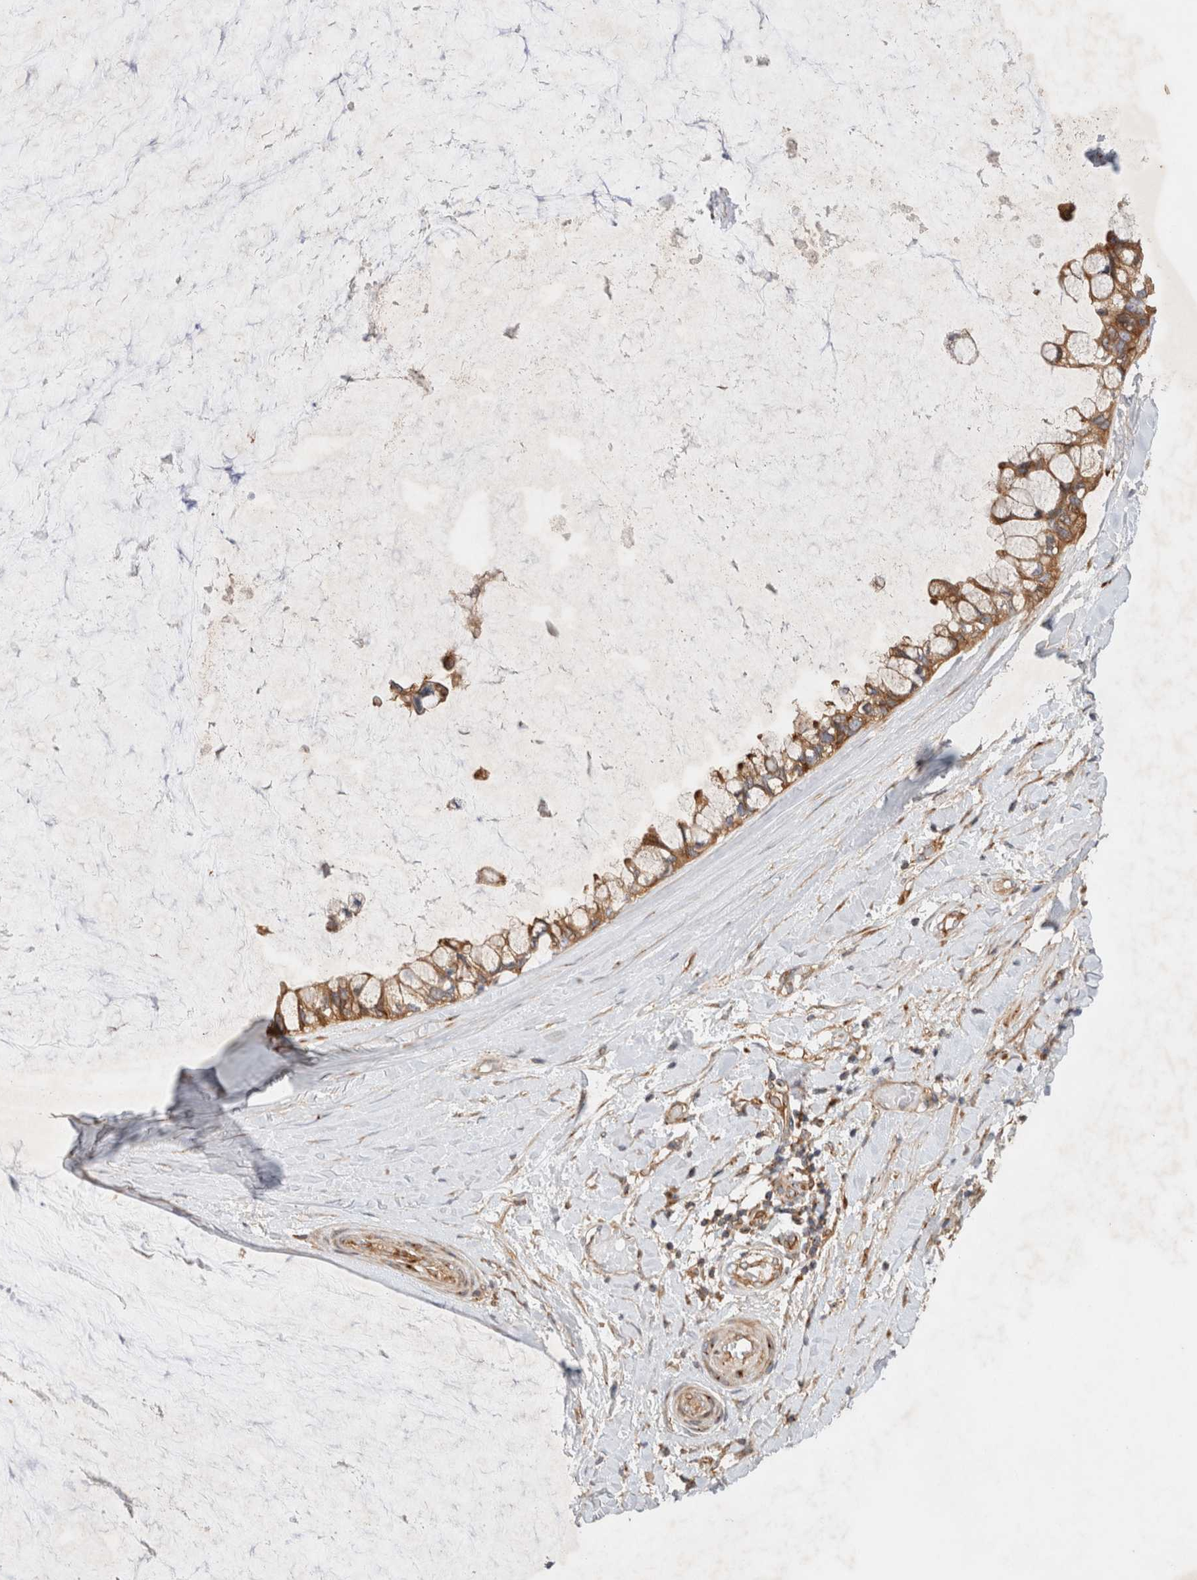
{"staining": {"intensity": "moderate", "quantity": ">75%", "location": "cytoplasmic/membranous"}, "tissue": "ovarian cancer", "cell_type": "Tumor cells", "image_type": "cancer", "snomed": [{"axis": "morphology", "description": "Cystadenocarcinoma, mucinous, NOS"}, {"axis": "topography", "description": "Ovary"}], "caption": "DAB immunohistochemical staining of ovarian mucinous cystadenocarcinoma exhibits moderate cytoplasmic/membranous protein staining in about >75% of tumor cells.", "gene": "GPR150", "patient": {"sex": "female", "age": 39}}